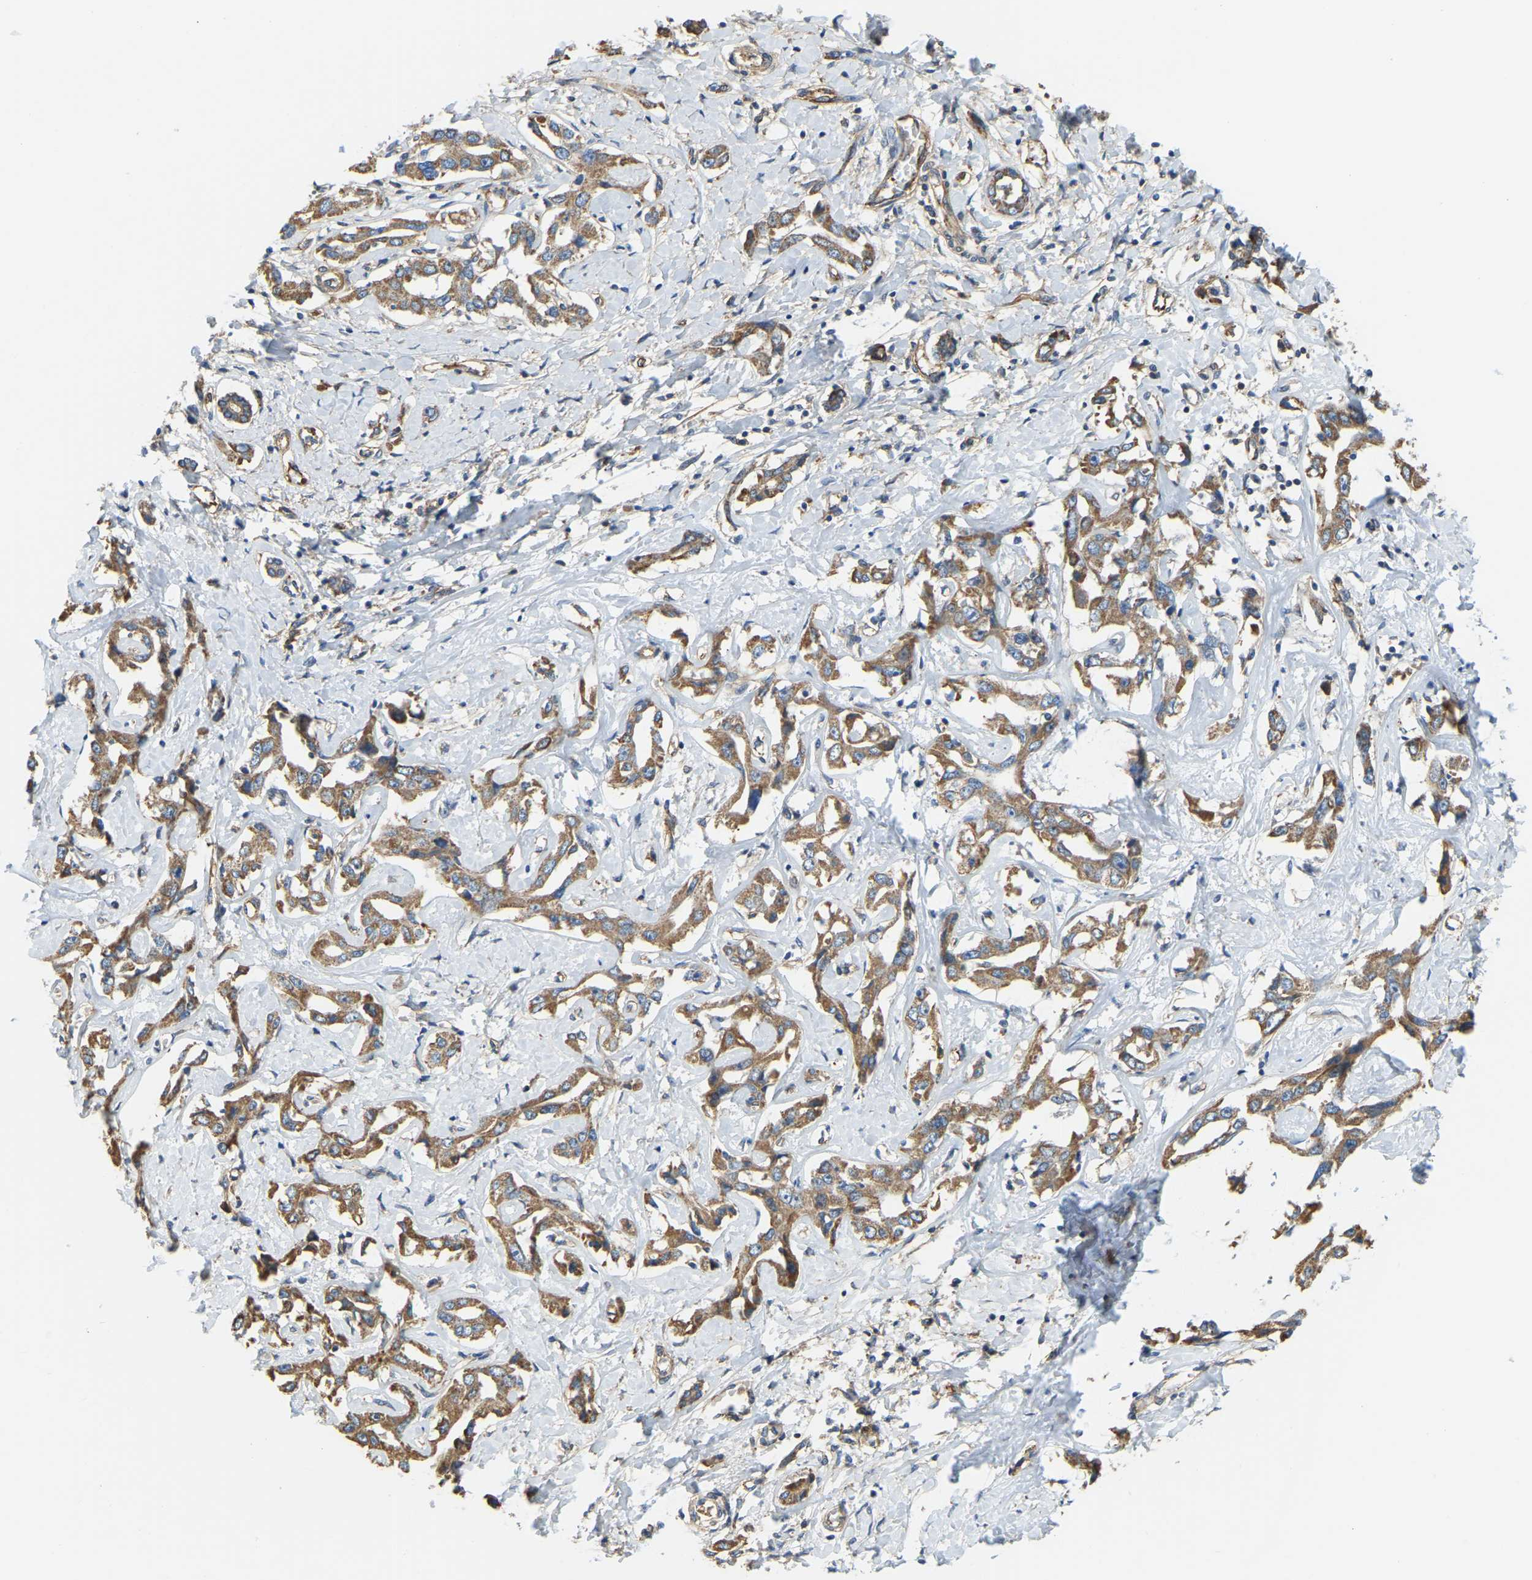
{"staining": {"intensity": "moderate", "quantity": ">75%", "location": "cytoplasmic/membranous"}, "tissue": "liver cancer", "cell_type": "Tumor cells", "image_type": "cancer", "snomed": [{"axis": "morphology", "description": "Cholangiocarcinoma"}, {"axis": "topography", "description": "Liver"}], "caption": "A micrograph of liver cholangiocarcinoma stained for a protein shows moderate cytoplasmic/membranous brown staining in tumor cells.", "gene": "AHNAK", "patient": {"sex": "male", "age": 59}}